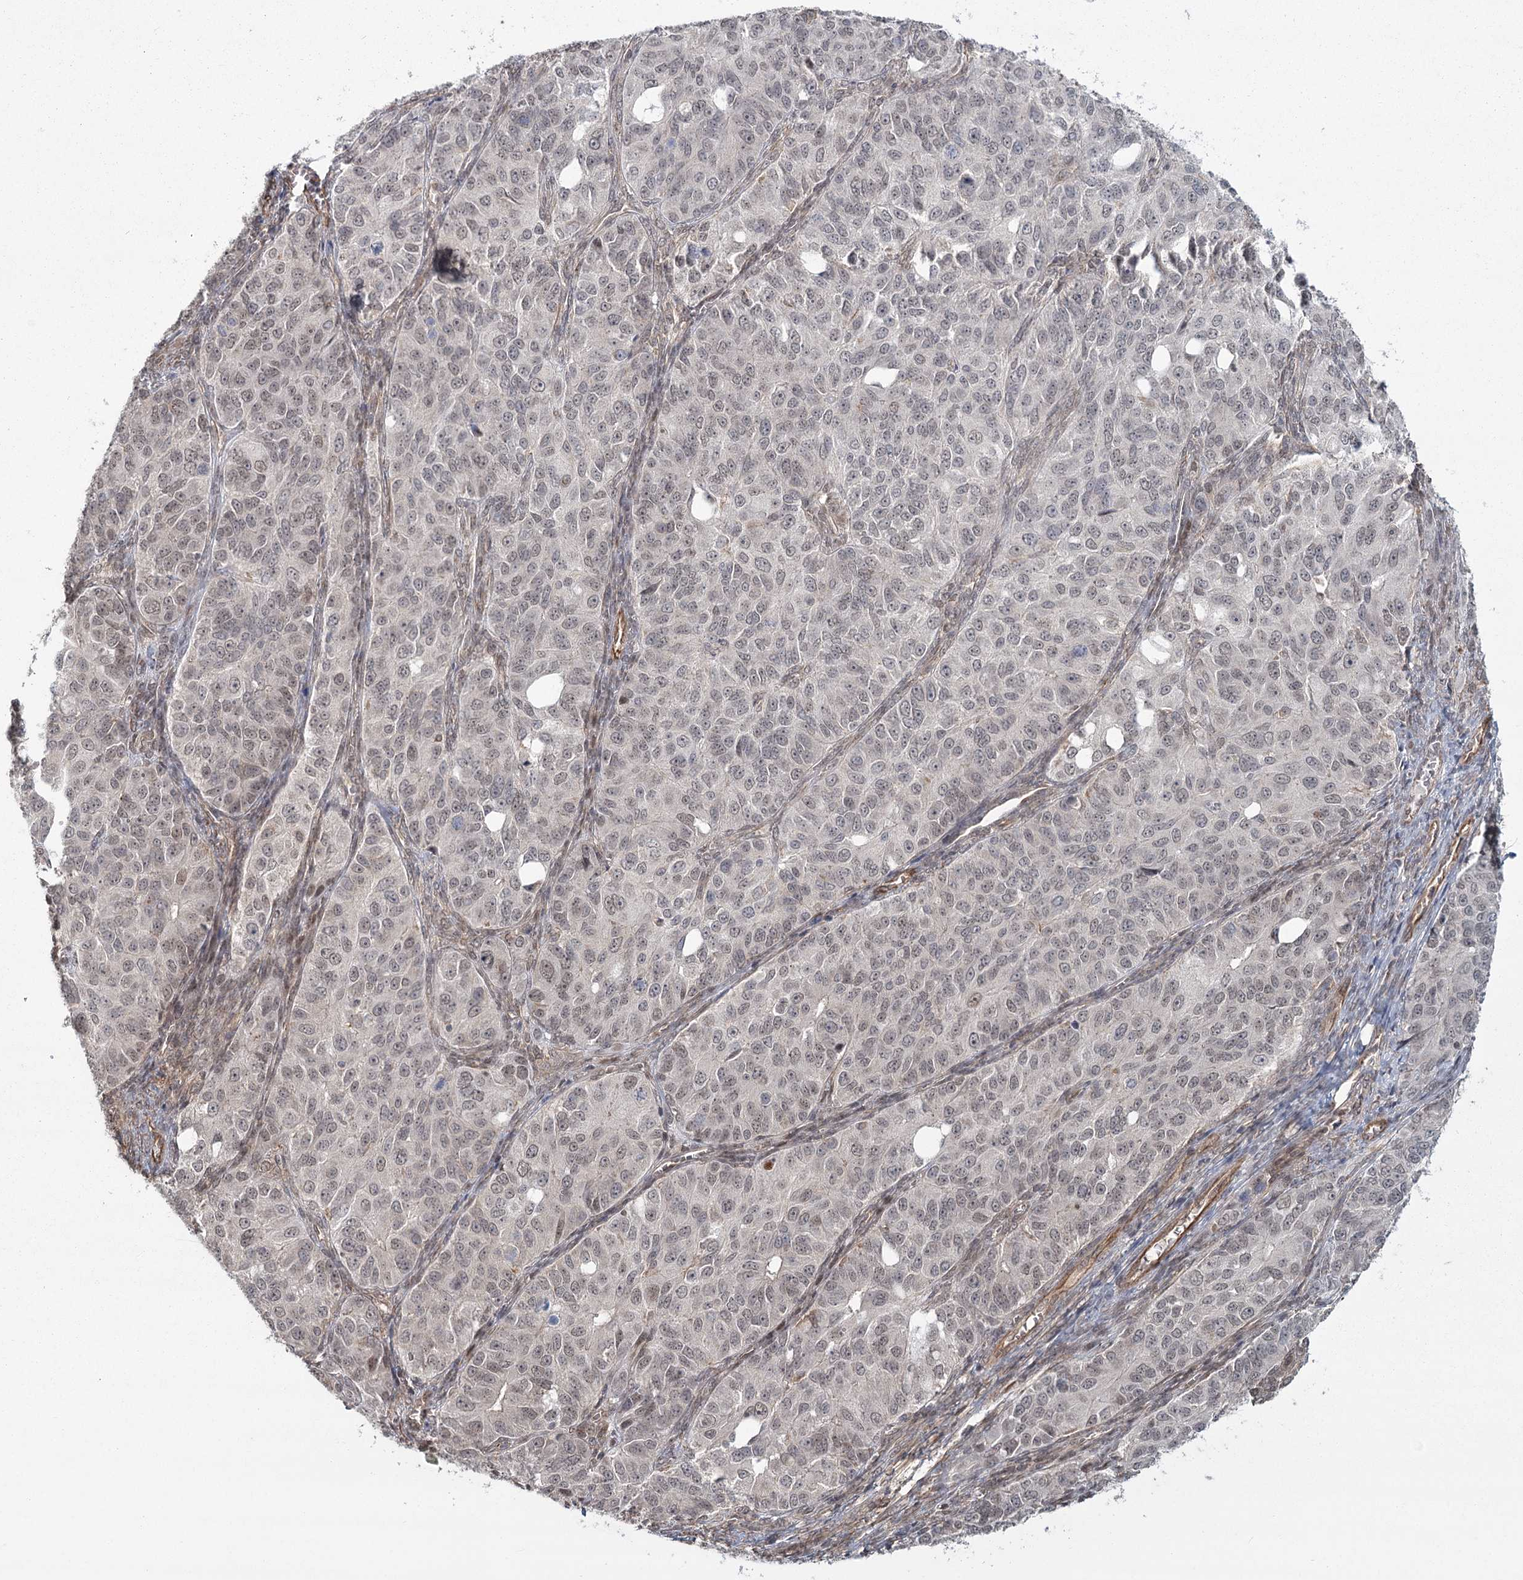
{"staining": {"intensity": "weak", "quantity": "25%-75%", "location": "nuclear"}, "tissue": "ovarian cancer", "cell_type": "Tumor cells", "image_type": "cancer", "snomed": [{"axis": "morphology", "description": "Carcinoma, endometroid"}, {"axis": "topography", "description": "Ovary"}], "caption": "A high-resolution micrograph shows immunohistochemistry (IHC) staining of ovarian cancer, which displays weak nuclear expression in approximately 25%-75% of tumor cells.", "gene": "AP2M1", "patient": {"sex": "female", "age": 51}}